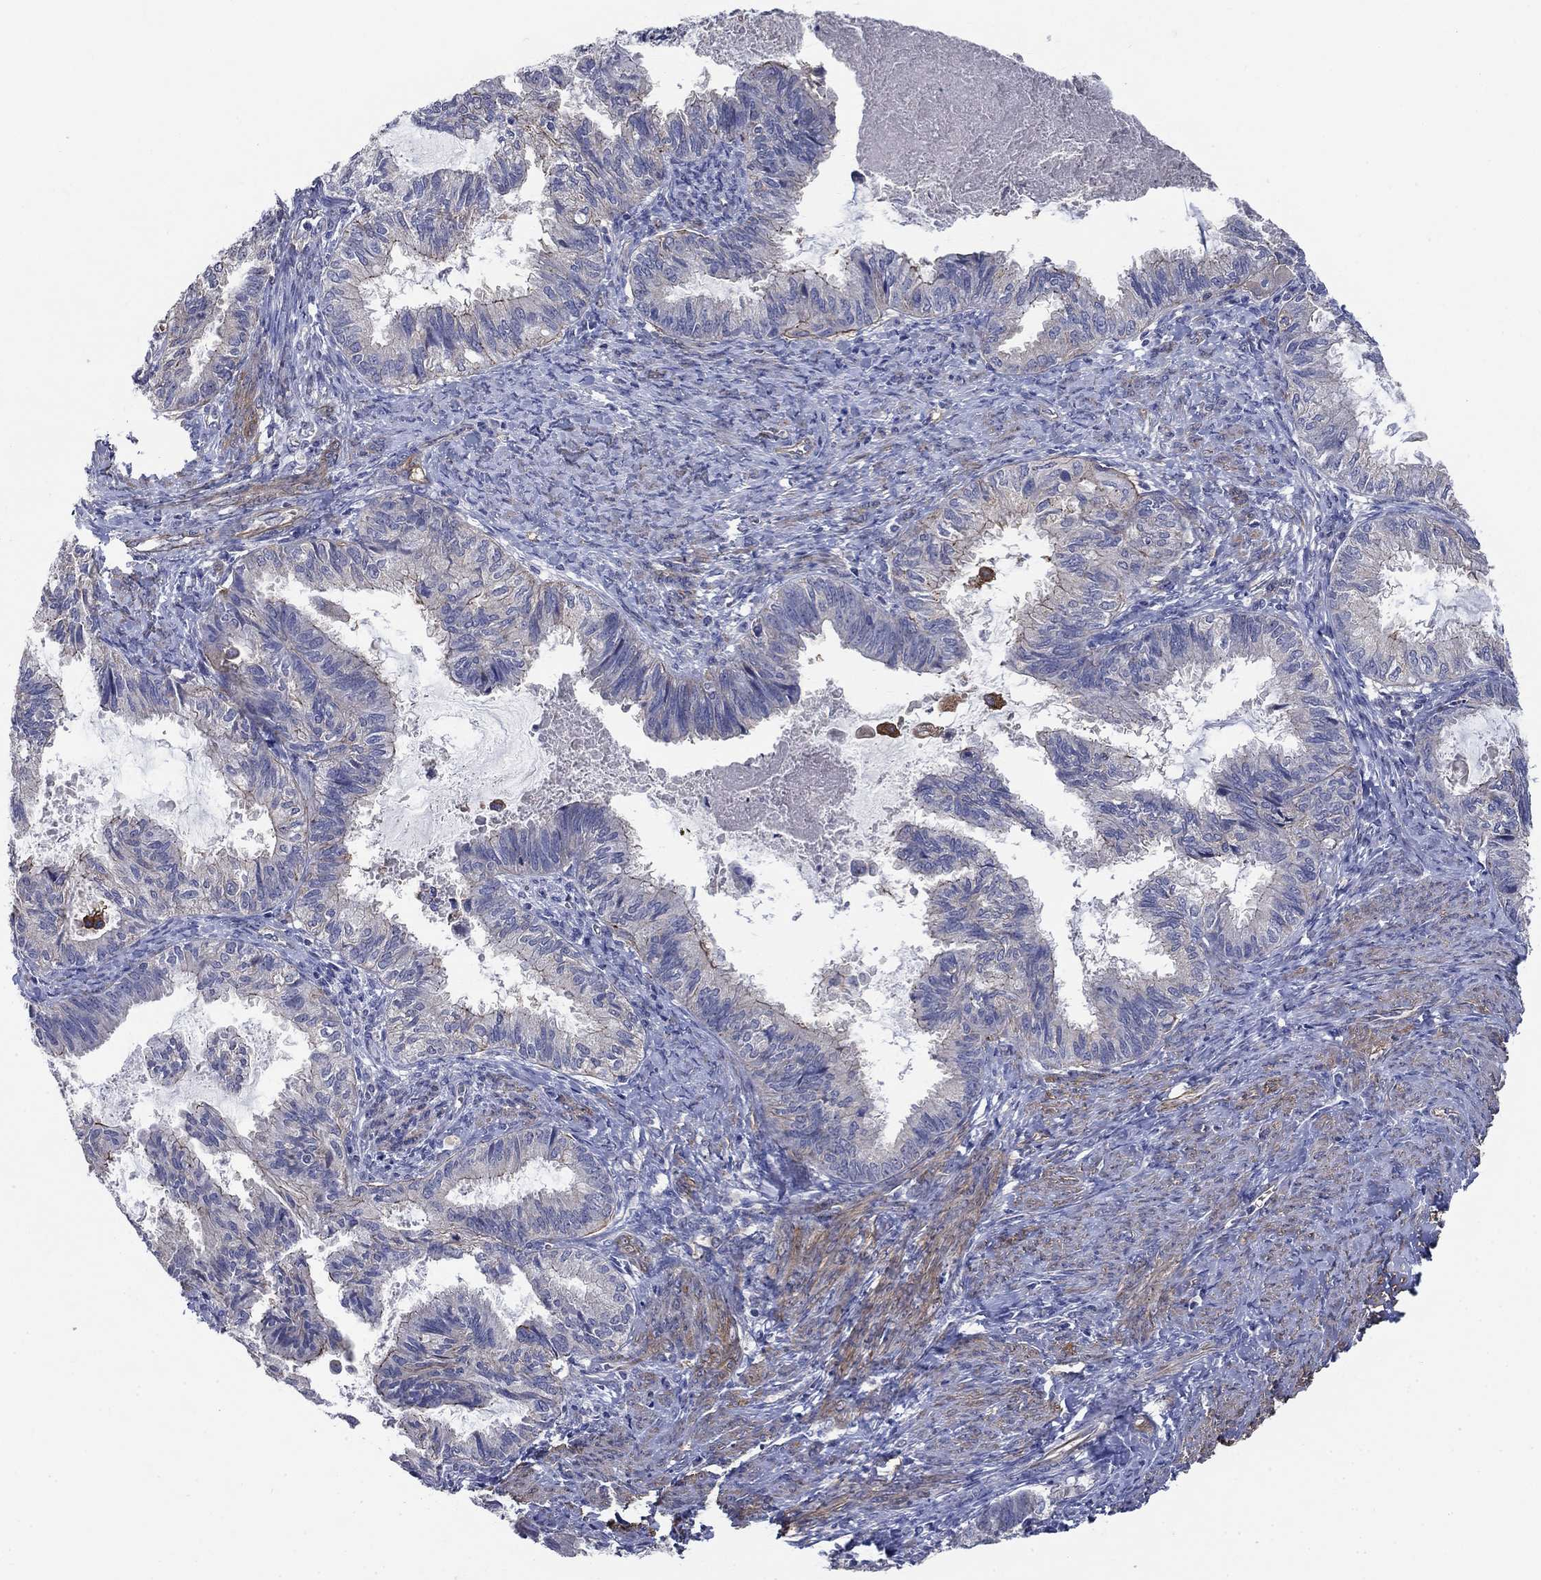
{"staining": {"intensity": "moderate", "quantity": "<25%", "location": "cytoplasmic/membranous"}, "tissue": "endometrial cancer", "cell_type": "Tumor cells", "image_type": "cancer", "snomed": [{"axis": "morphology", "description": "Adenocarcinoma, NOS"}, {"axis": "topography", "description": "Endometrium"}], "caption": "Human endometrial adenocarcinoma stained with a protein marker displays moderate staining in tumor cells.", "gene": "FLNC", "patient": {"sex": "female", "age": 86}}